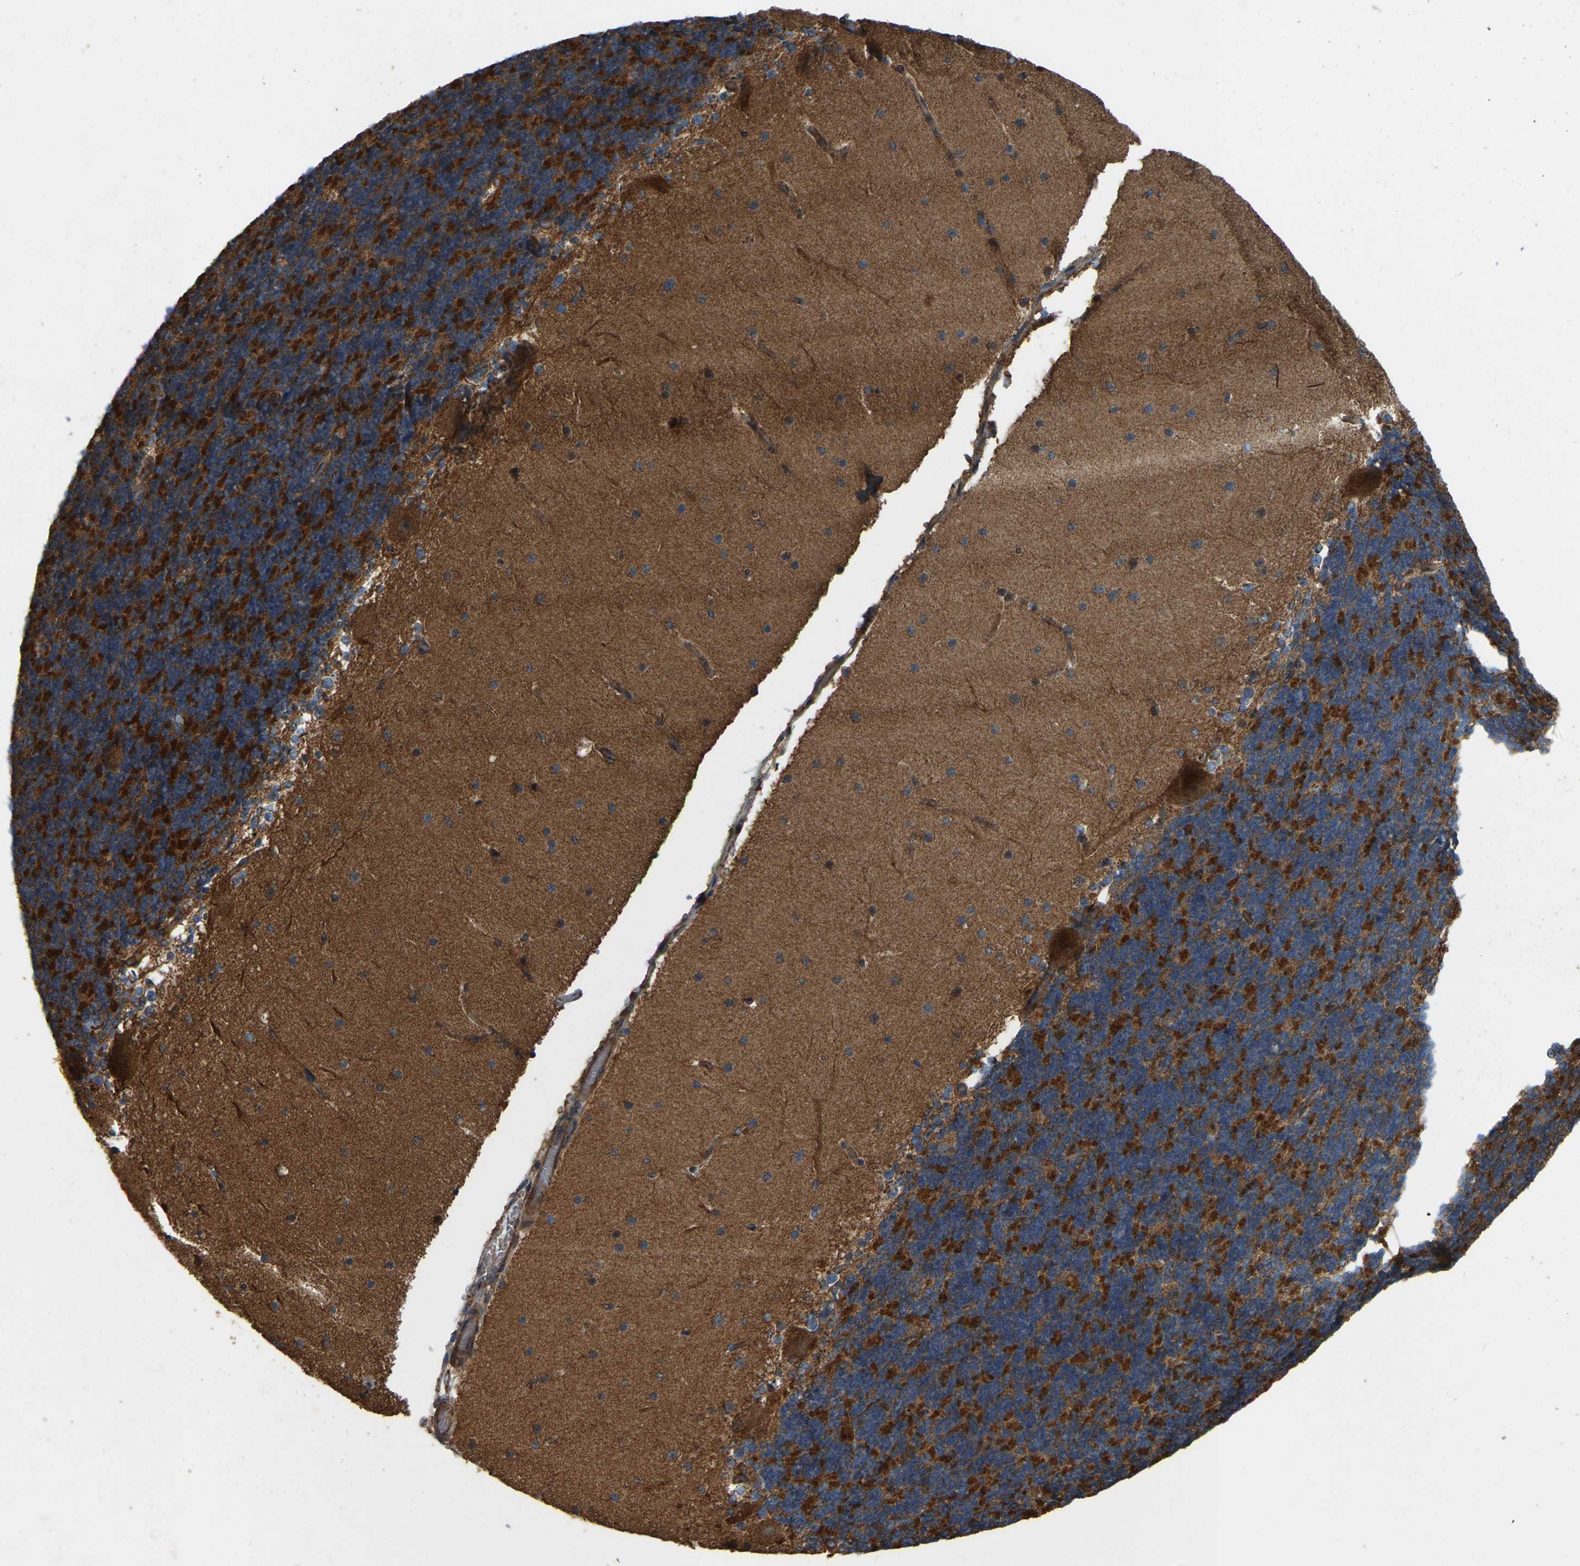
{"staining": {"intensity": "strong", "quantity": "25%-75%", "location": "cytoplasmic/membranous"}, "tissue": "cerebellum", "cell_type": "Cells in granular layer", "image_type": "normal", "snomed": [{"axis": "morphology", "description": "Normal tissue, NOS"}, {"axis": "topography", "description": "Cerebellum"}], "caption": "Strong cytoplasmic/membranous staining is appreciated in approximately 25%-75% of cells in granular layer in normal cerebellum.", "gene": "SAMD9L", "patient": {"sex": "female", "age": 19}}